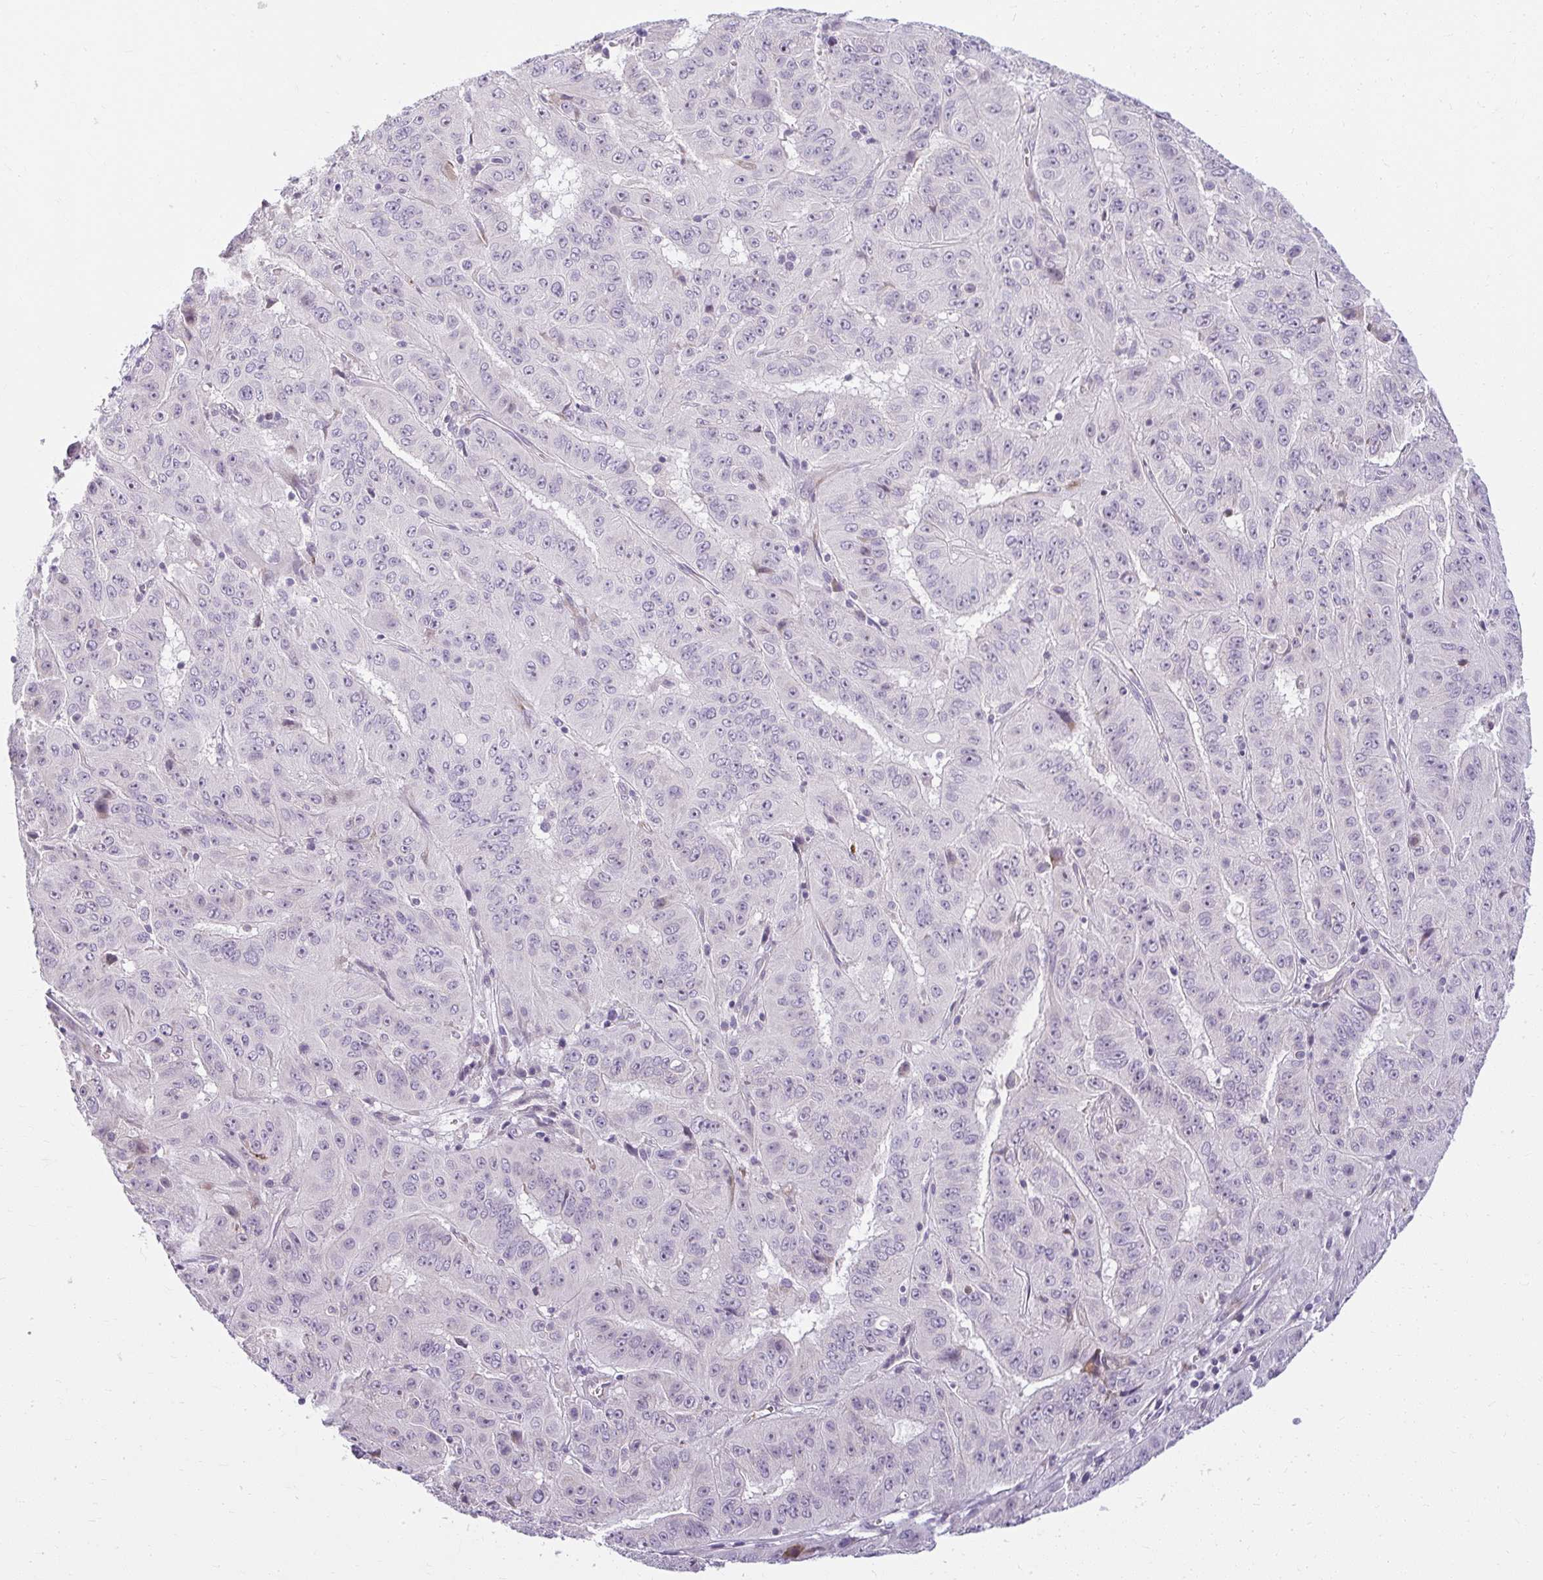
{"staining": {"intensity": "negative", "quantity": "none", "location": "none"}, "tissue": "pancreatic cancer", "cell_type": "Tumor cells", "image_type": "cancer", "snomed": [{"axis": "morphology", "description": "Adenocarcinoma, NOS"}, {"axis": "topography", "description": "Pancreas"}], "caption": "An image of adenocarcinoma (pancreatic) stained for a protein demonstrates no brown staining in tumor cells. (Stains: DAB (3,3'-diaminobenzidine) IHC with hematoxylin counter stain, Microscopy: brightfield microscopy at high magnification).", "gene": "ZFYVE26", "patient": {"sex": "male", "age": 63}}